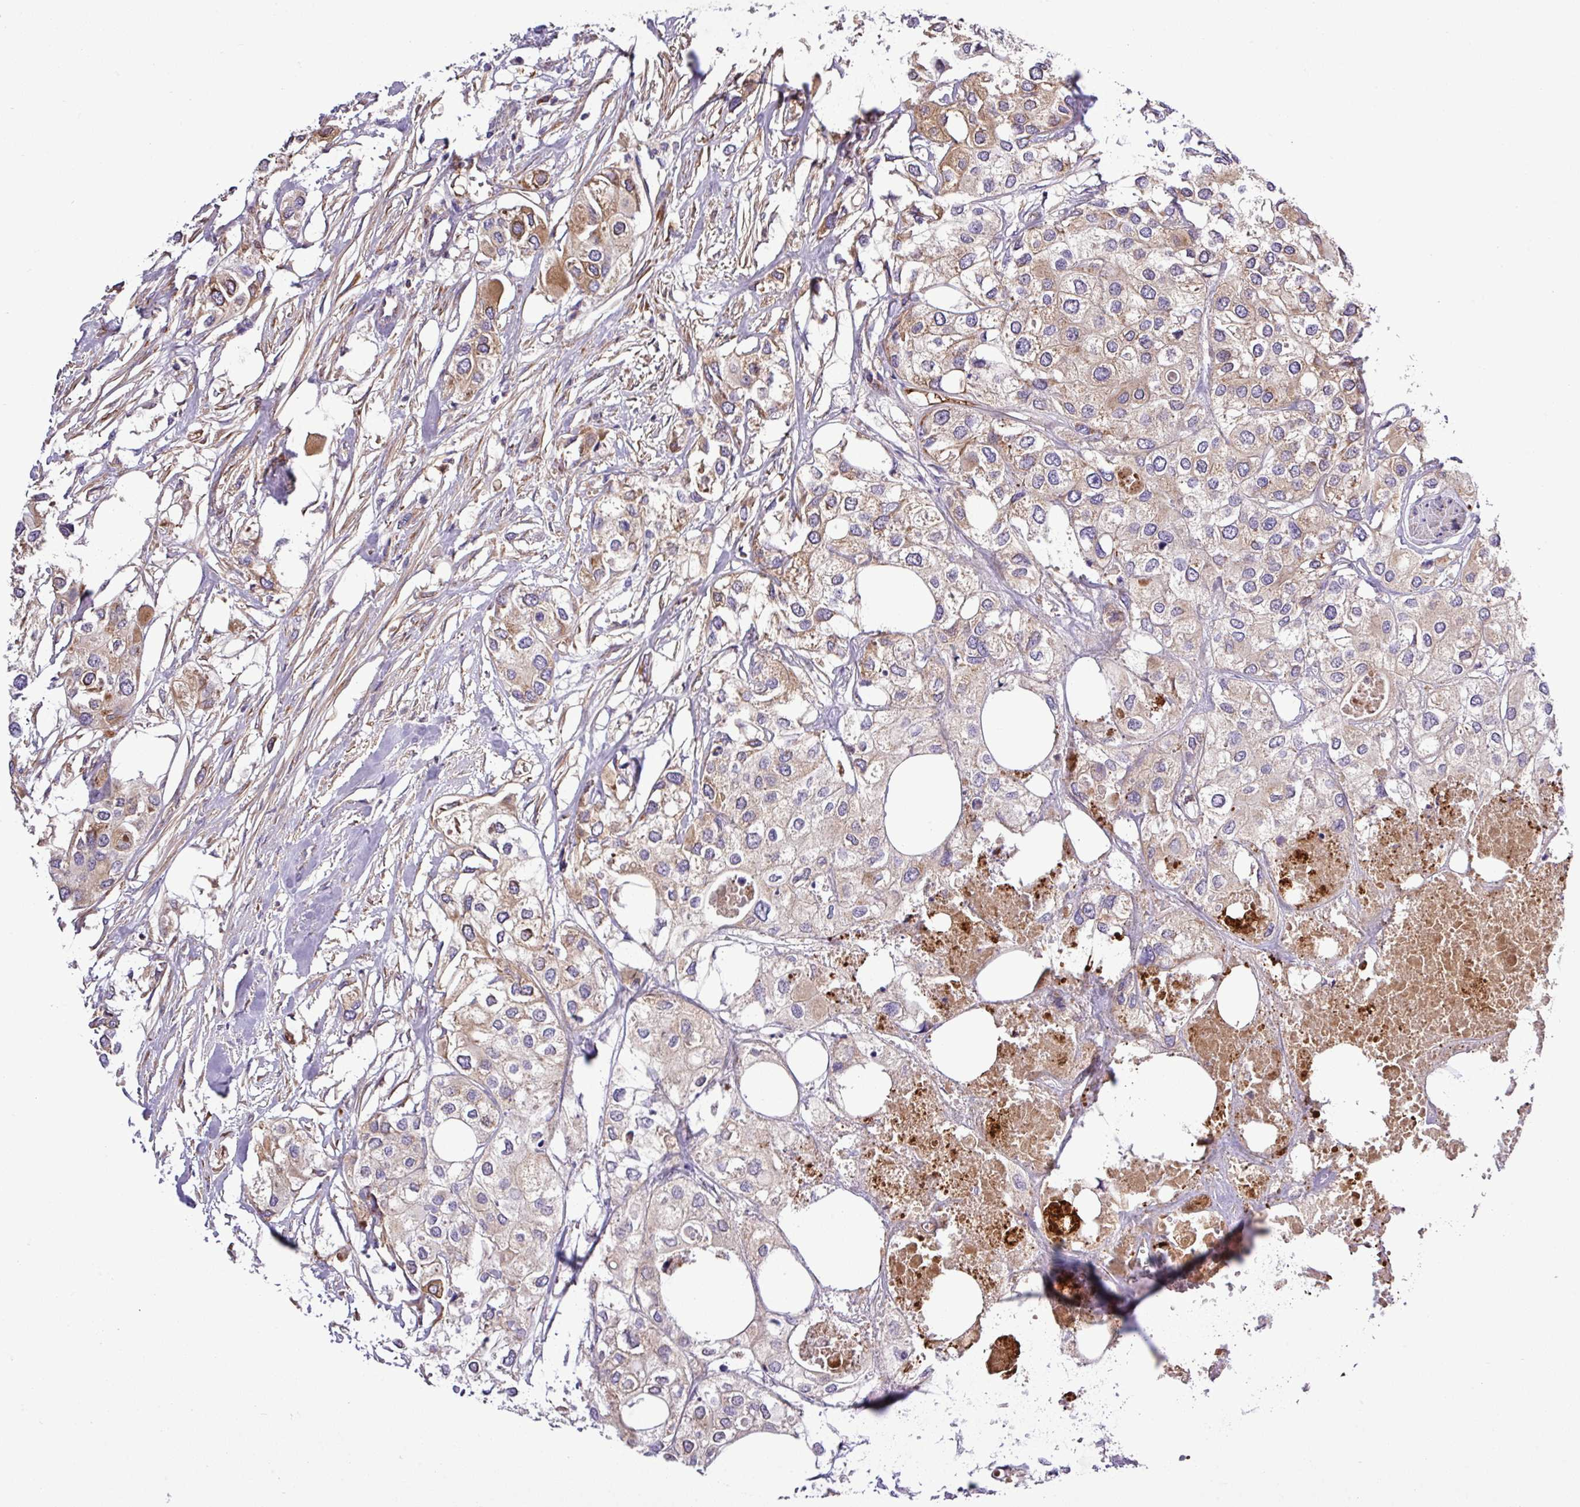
{"staining": {"intensity": "moderate", "quantity": "<25%", "location": "cytoplasmic/membranous"}, "tissue": "urothelial cancer", "cell_type": "Tumor cells", "image_type": "cancer", "snomed": [{"axis": "morphology", "description": "Urothelial carcinoma, High grade"}, {"axis": "topography", "description": "Urinary bladder"}], "caption": "Protein staining displays moderate cytoplasmic/membranous expression in about <25% of tumor cells in urothelial carcinoma (high-grade).", "gene": "CWH43", "patient": {"sex": "male", "age": 64}}